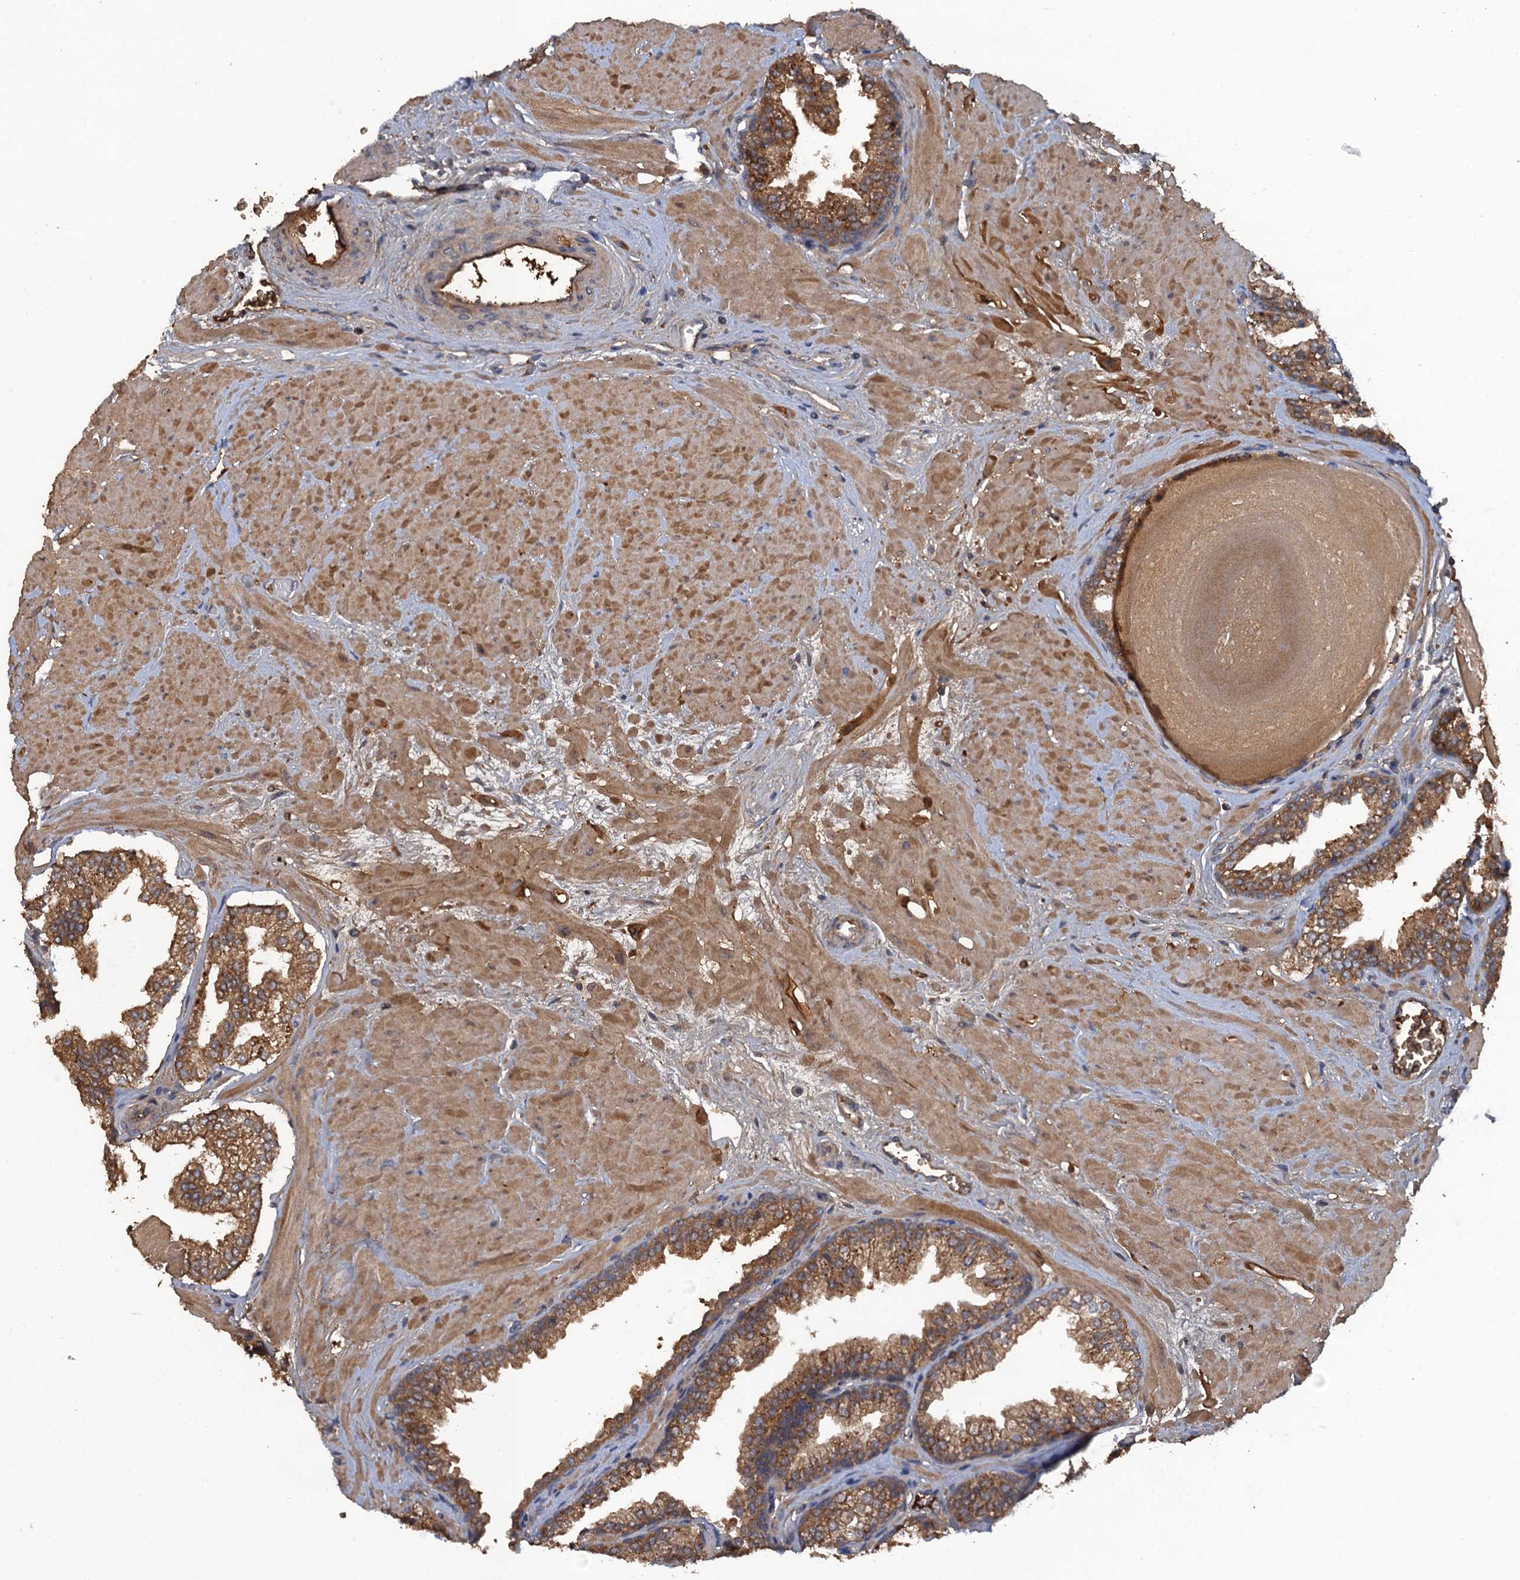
{"staining": {"intensity": "moderate", "quantity": ">75%", "location": "cytoplasmic/membranous"}, "tissue": "prostate", "cell_type": "Glandular cells", "image_type": "normal", "snomed": [{"axis": "morphology", "description": "Normal tissue, NOS"}, {"axis": "topography", "description": "Prostate"}], "caption": "Immunohistochemistry (IHC) staining of normal prostate, which shows medium levels of moderate cytoplasmic/membranous staining in about >75% of glandular cells indicating moderate cytoplasmic/membranous protein expression. The staining was performed using DAB (3,3'-diaminobenzidine) (brown) for protein detection and nuclei were counterstained in hematoxylin (blue).", "gene": "HAPLN3", "patient": {"sex": "male", "age": 48}}